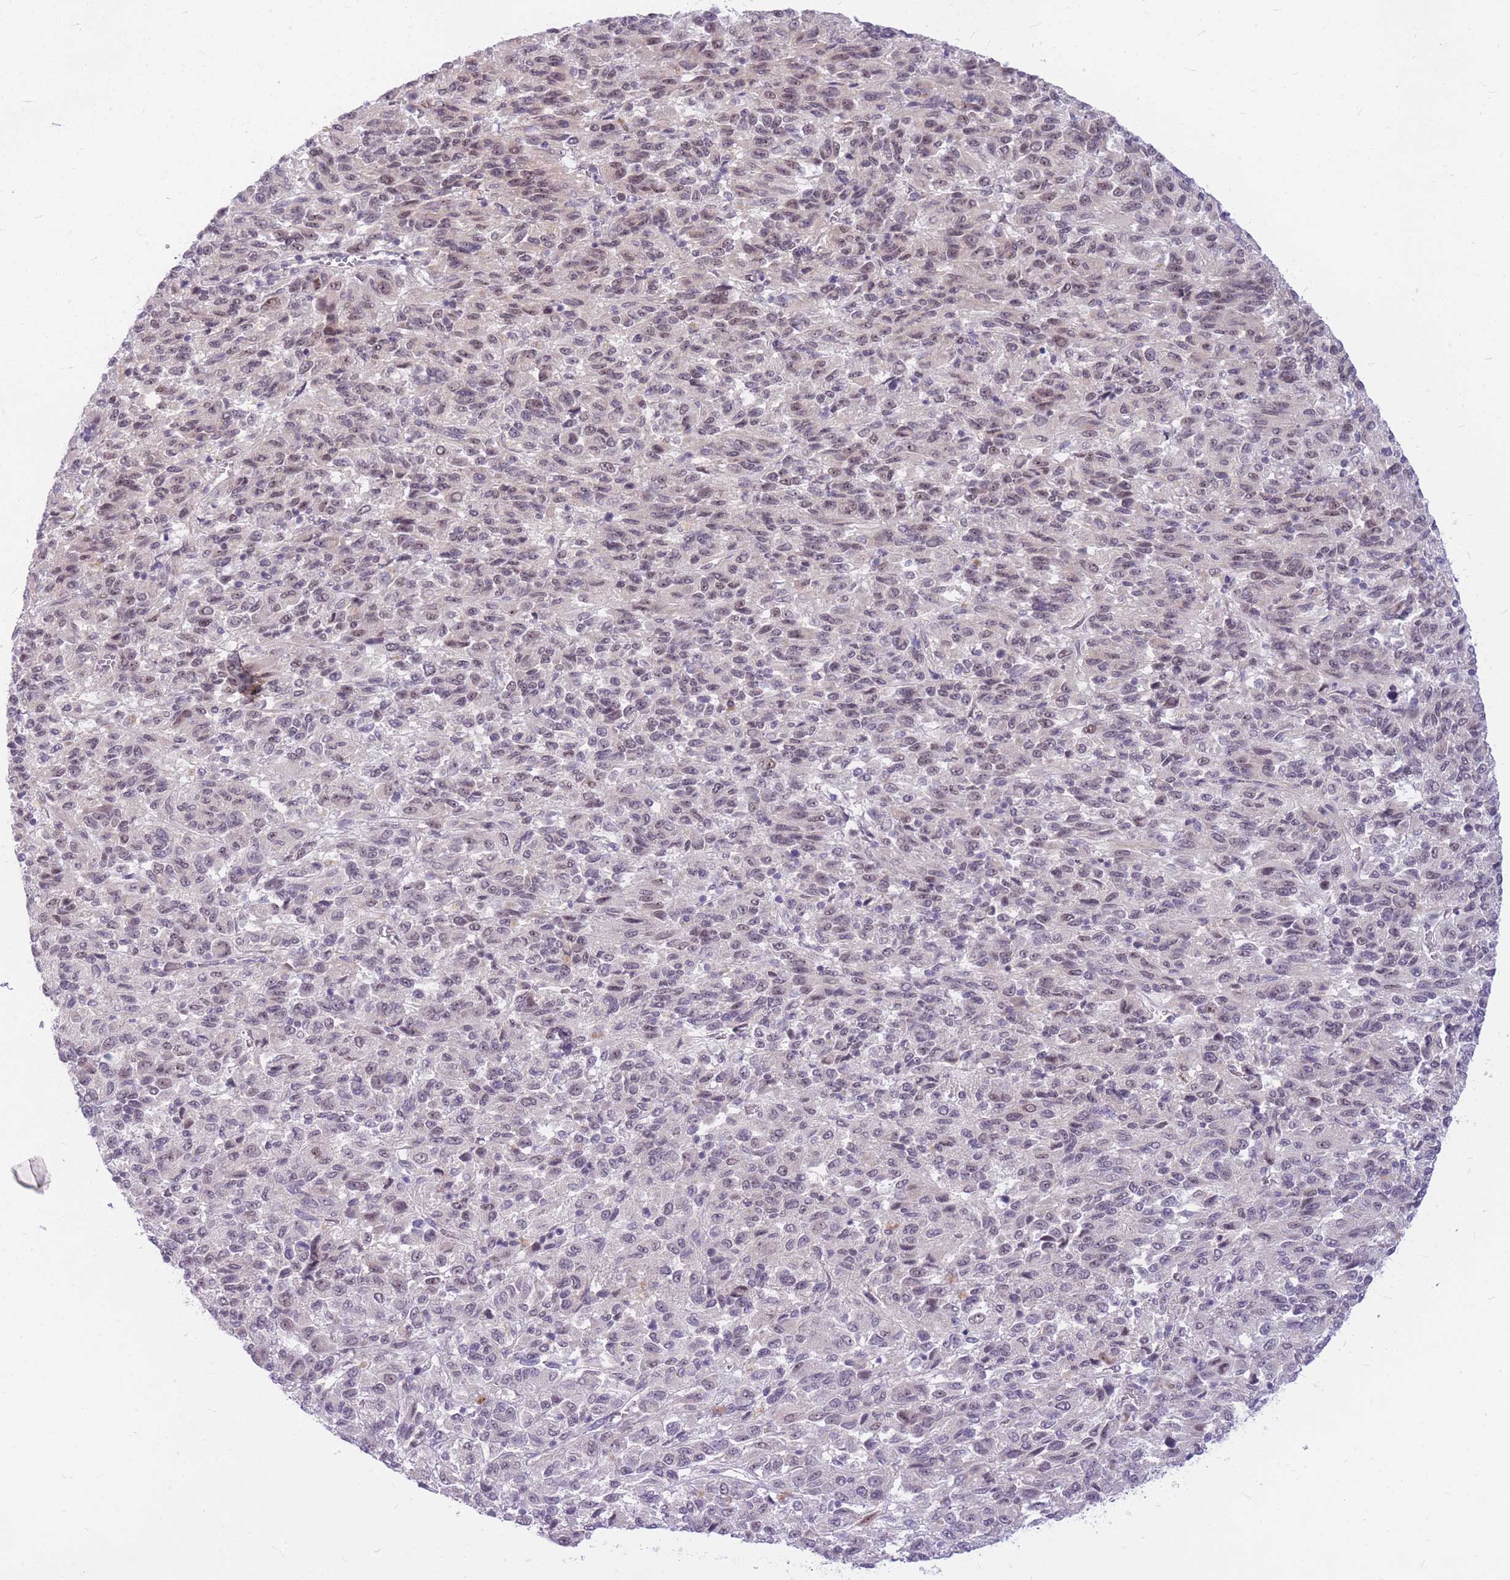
{"staining": {"intensity": "negative", "quantity": "none", "location": "none"}, "tissue": "melanoma", "cell_type": "Tumor cells", "image_type": "cancer", "snomed": [{"axis": "morphology", "description": "Malignant melanoma, Metastatic site"}, {"axis": "topography", "description": "Lung"}], "caption": "Tumor cells show no significant expression in malignant melanoma (metastatic site).", "gene": "ERCC2", "patient": {"sex": "male", "age": 64}}